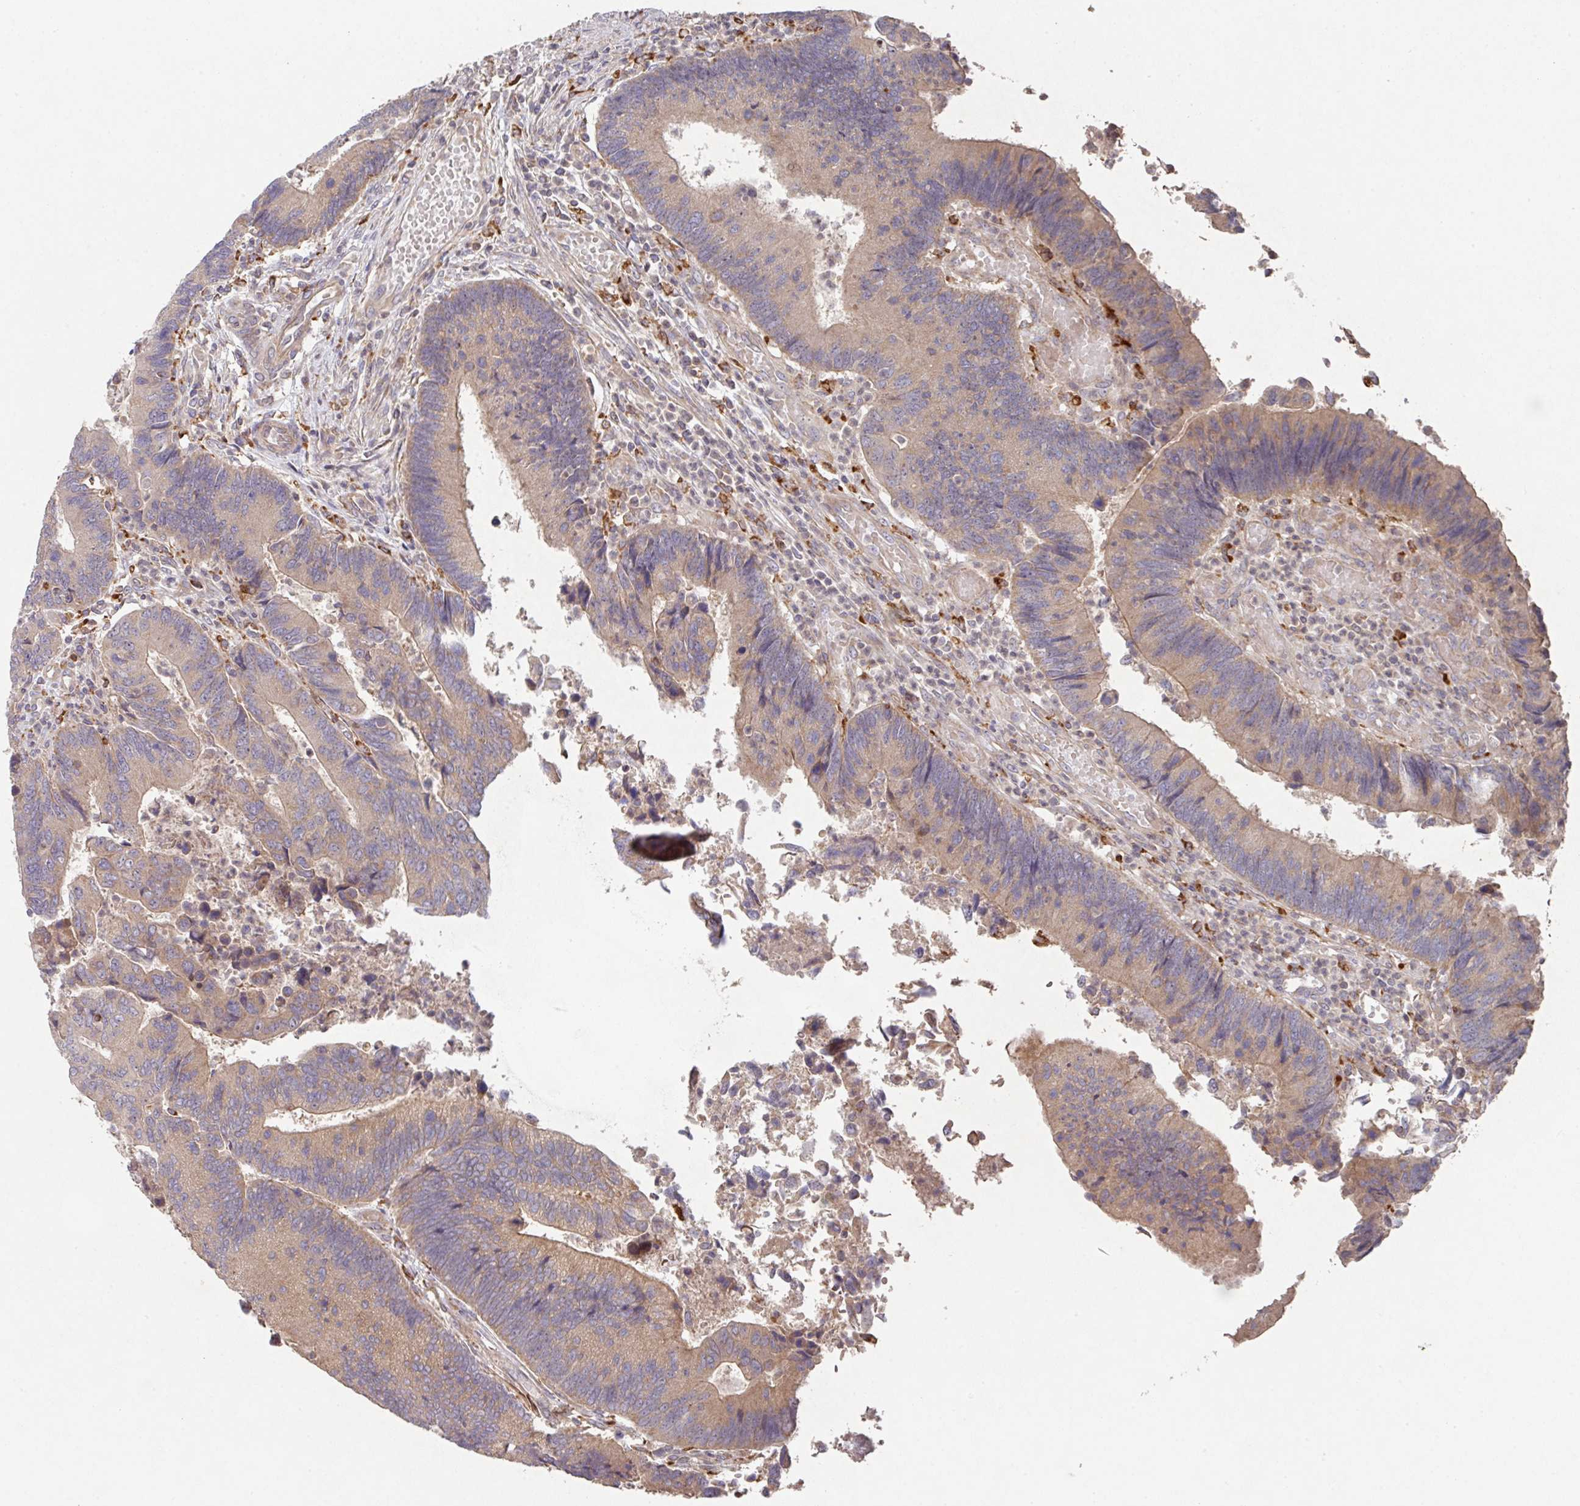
{"staining": {"intensity": "weak", "quantity": "25%-75%", "location": "cytoplasmic/membranous"}, "tissue": "colorectal cancer", "cell_type": "Tumor cells", "image_type": "cancer", "snomed": [{"axis": "morphology", "description": "Adenocarcinoma, NOS"}, {"axis": "topography", "description": "Colon"}], "caption": "Immunohistochemistry (IHC) staining of colorectal cancer, which shows low levels of weak cytoplasmic/membranous staining in about 25%-75% of tumor cells indicating weak cytoplasmic/membranous protein staining. The staining was performed using DAB (3,3'-diaminobenzidine) (brown) for protein detection and nuclei were counterstained in hematoxylin (blue).", "gene": "TRIM14", "patient": {"sex": "female", "age": 67}}